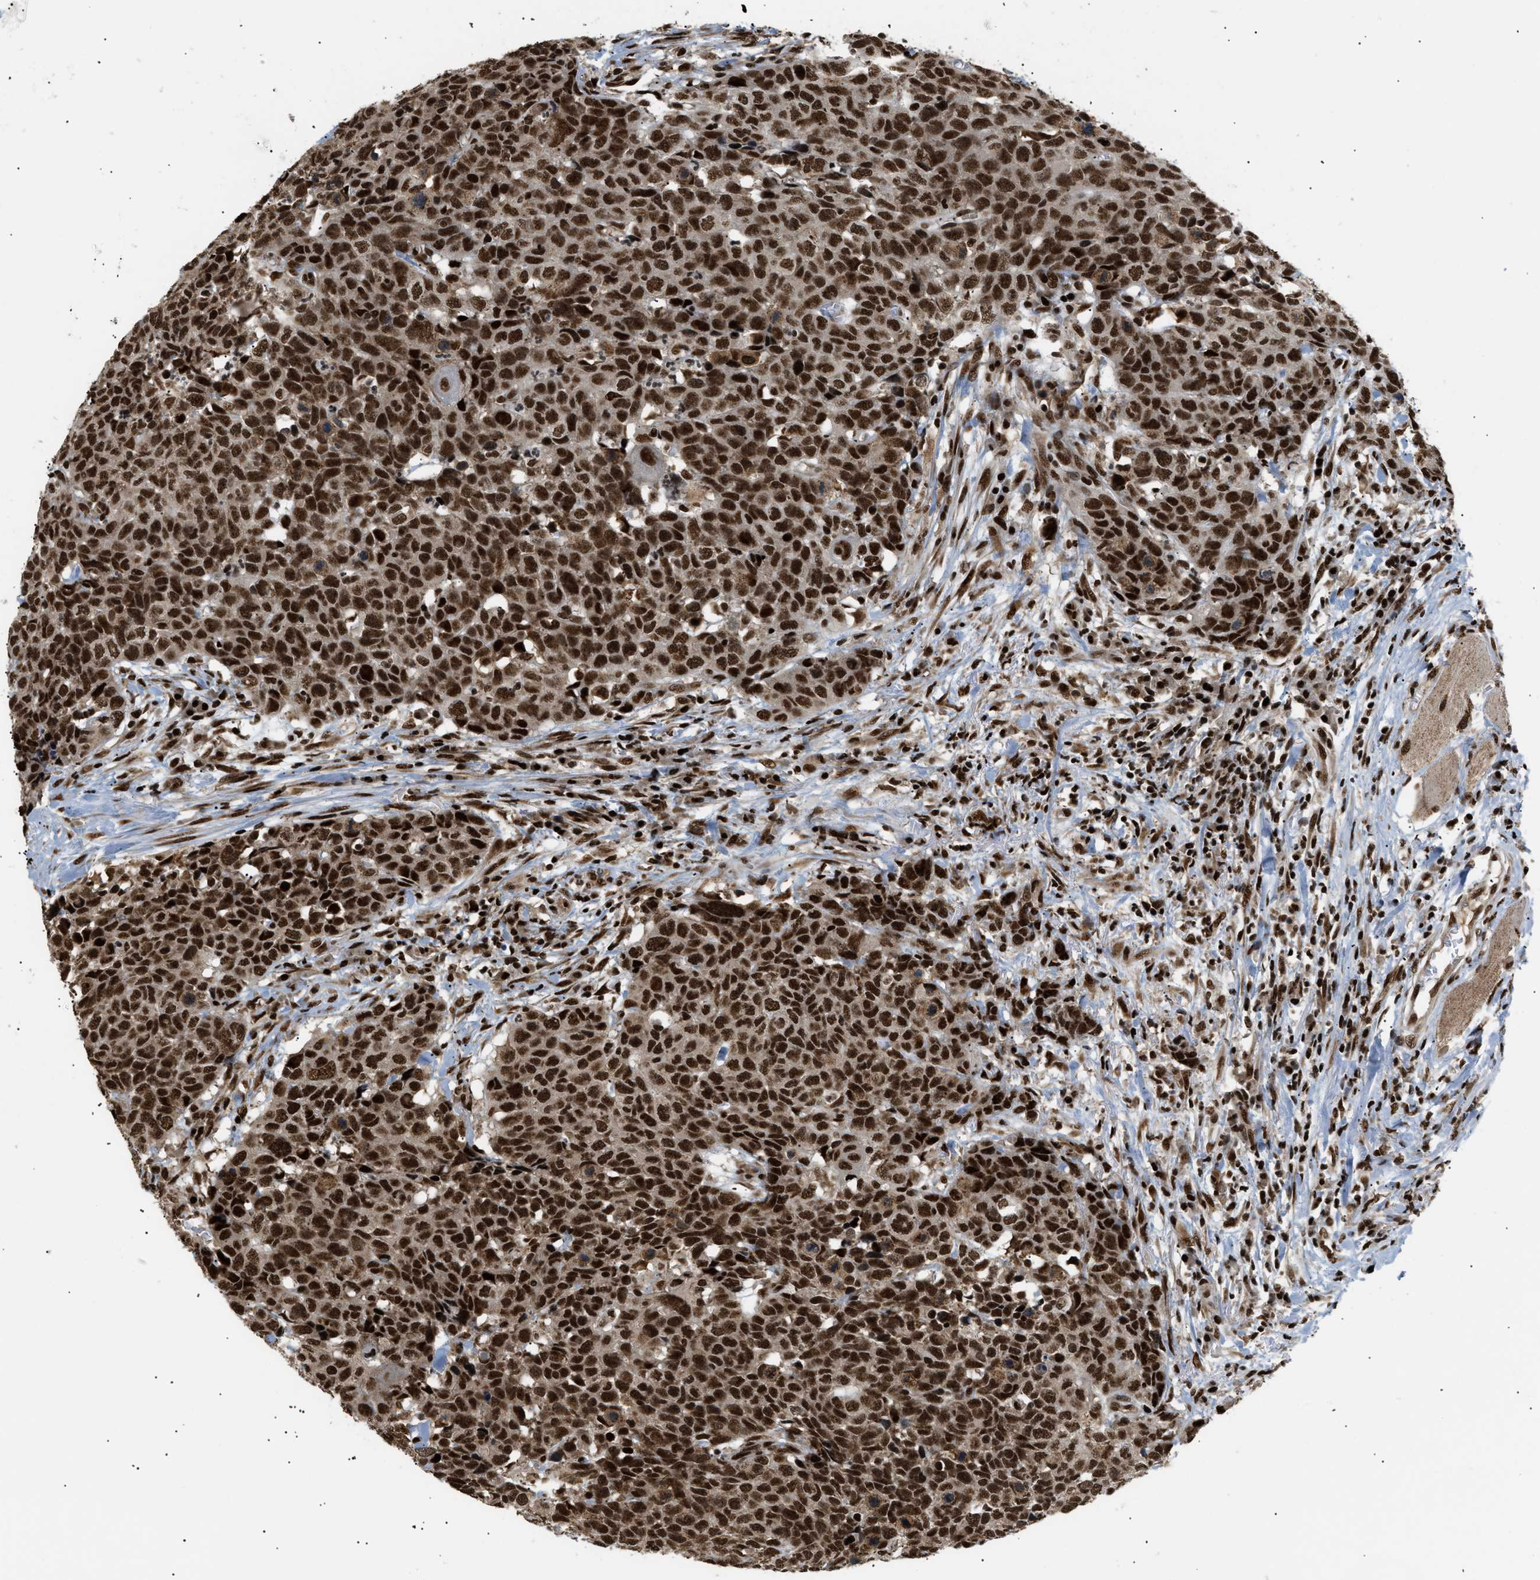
{"staining": {"intensity": "strong", "quantity": ">75%", "location": "cytoplasmic/membranous,nuclear"}, "tissue": "head and neck cancer", "cell_type": "Tumor cells", "image_type": "cancer", "snomed": [{"axis": "morphology", "description": "Squamous cell carcinoma, NOS"}, {"axis": "topography", "description": "Head-Neck"}], "caption": "Human head and neck cancer (squamous cell carcinoma) stained with a brown dye shows strong cytoplasmic/membranous and nuclear positive positivity in about >75% of tumor cells.", "gene": "RBM5", "patient": {"sex": "male", "age": 66}}